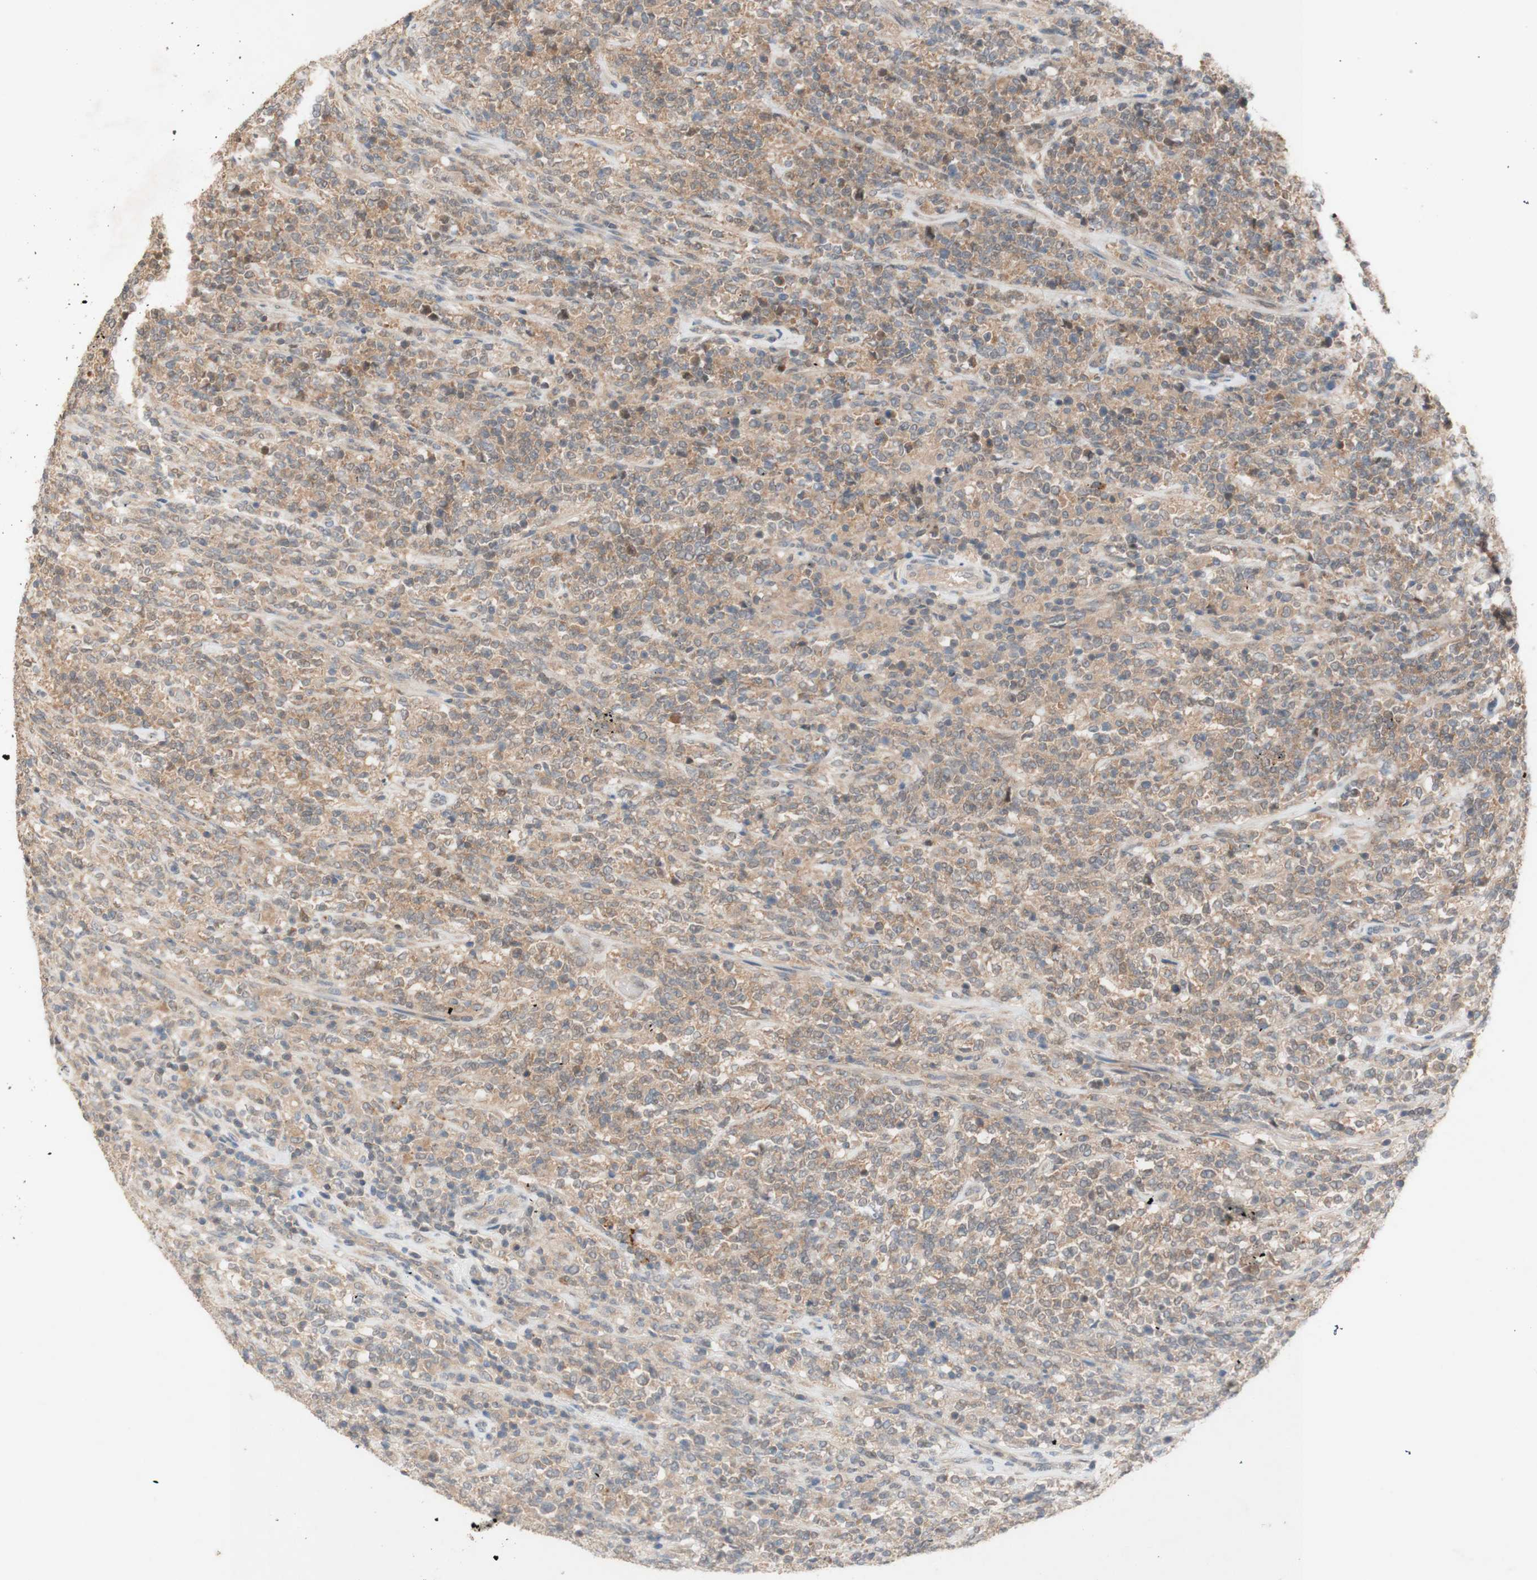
{"staining": {"intensity": "weak", "quantity": ">75%", "location": "cytoplasmic/membranous"}, "tissue": "lymphoma", "cell_type": "Tumor cells", "image_type": "cancer", "snomed": [{"axis": "morphology", "description": "Malignant lymphoma, non-Hodgkin's type, High grade"}, {"axis": "topography", "description": "Soft tissue"}], "caption": "DAB immunohistochemical staining of human lymphoma shows weak cytoplasmic/membranous protein staining in approximately >75% of tumor cells. The staining is performed using DAB (3,3'-diaminobenzidine) brown chromogen to label protein expression. The nuclei are counter-stained blue using hematoxylin.", "gene": "PEX2", "patient": {"sex": "male", "age": 18}}